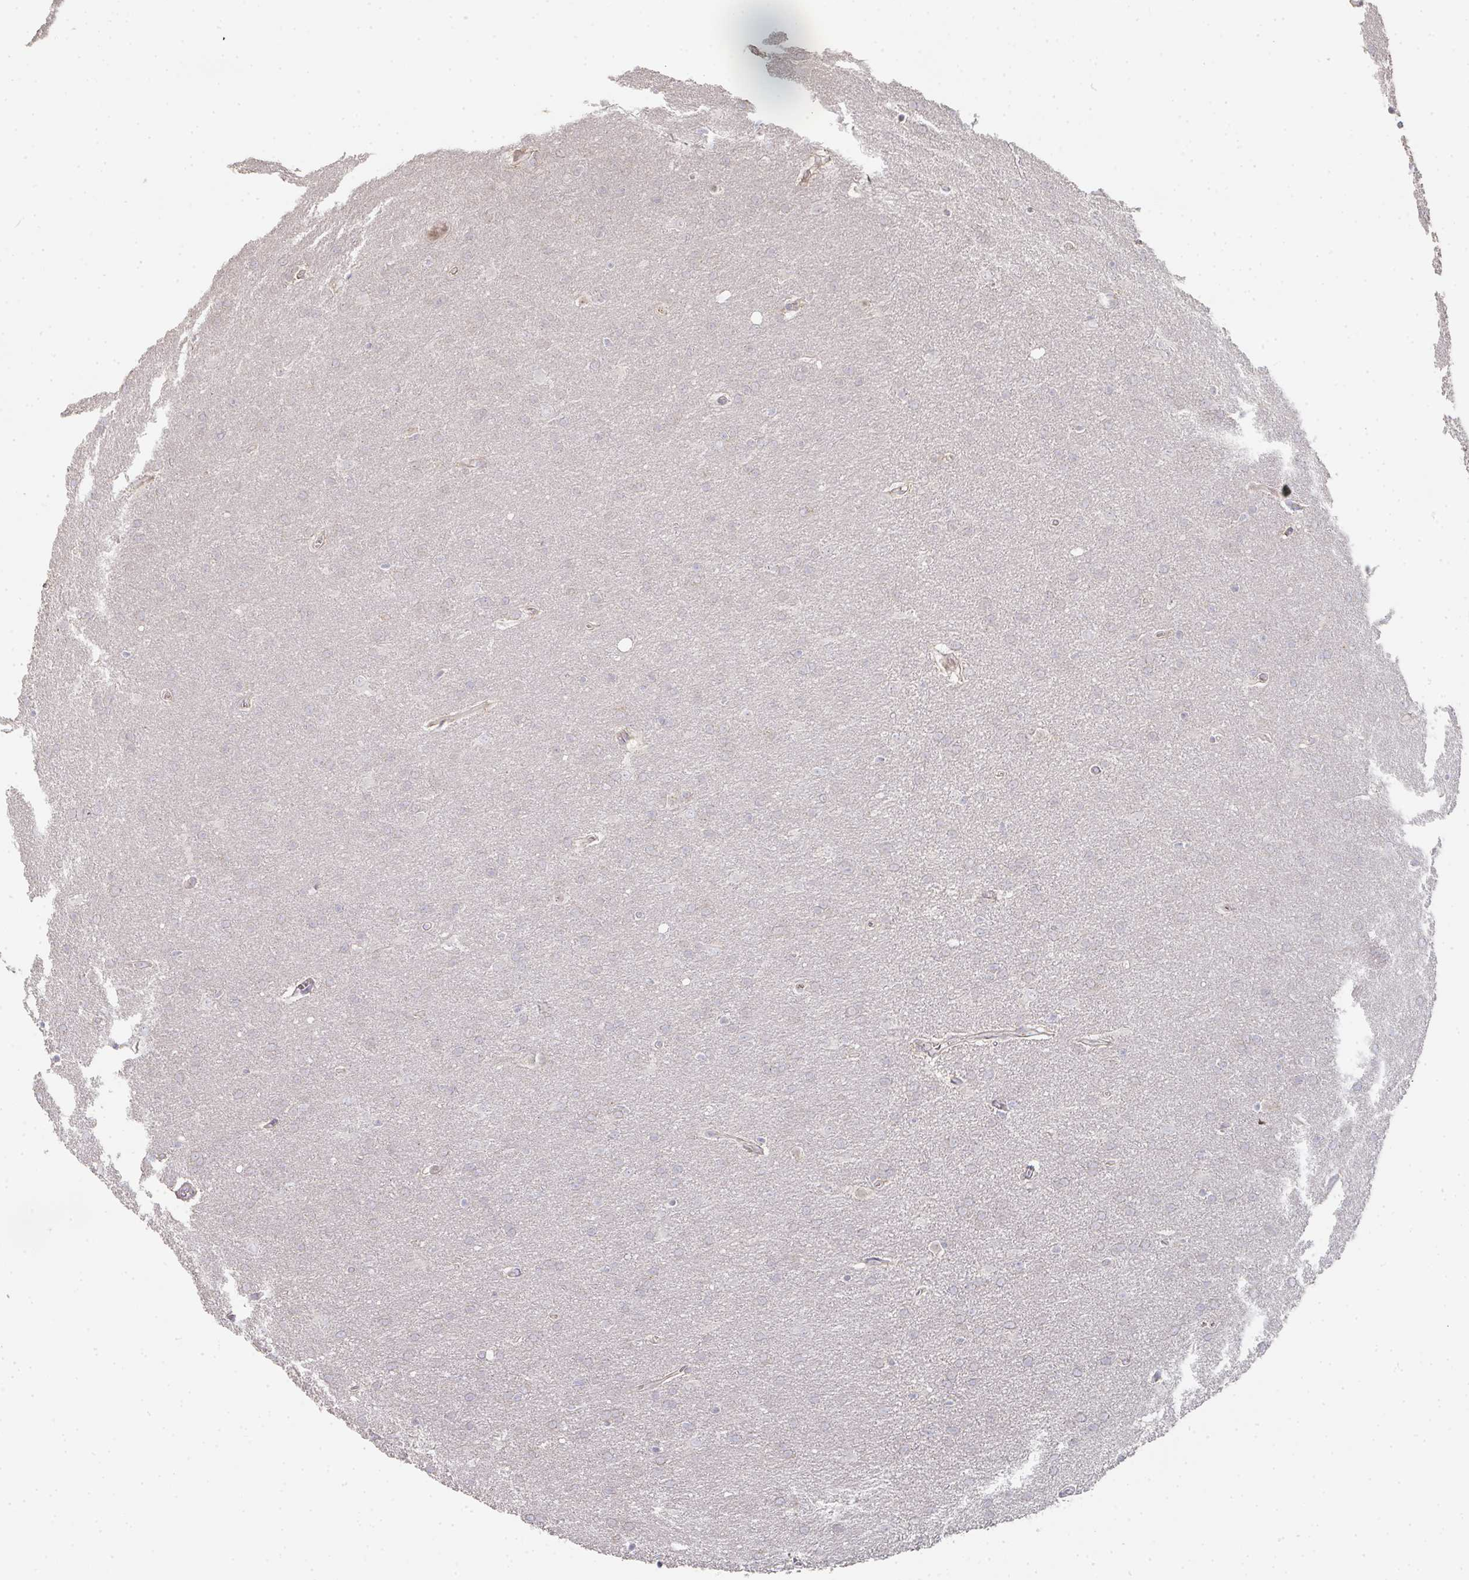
{"staining": {"intensity": "negative", "quantity": "none", "location": "none"}, "tissue": "glioma", "cell_type": "Tumor cells", "image_type": "cancer", "snomed": [{"axis": "morphology", "description": "Glioma, malignant, Low grade"}, {"axis": "topography", "description": "Brain"}], "caption": "Tumor cells show no significant protein positivity in glioma.", "gene": "ZNF526", "patient": {"sex": "female", "age": 32}}